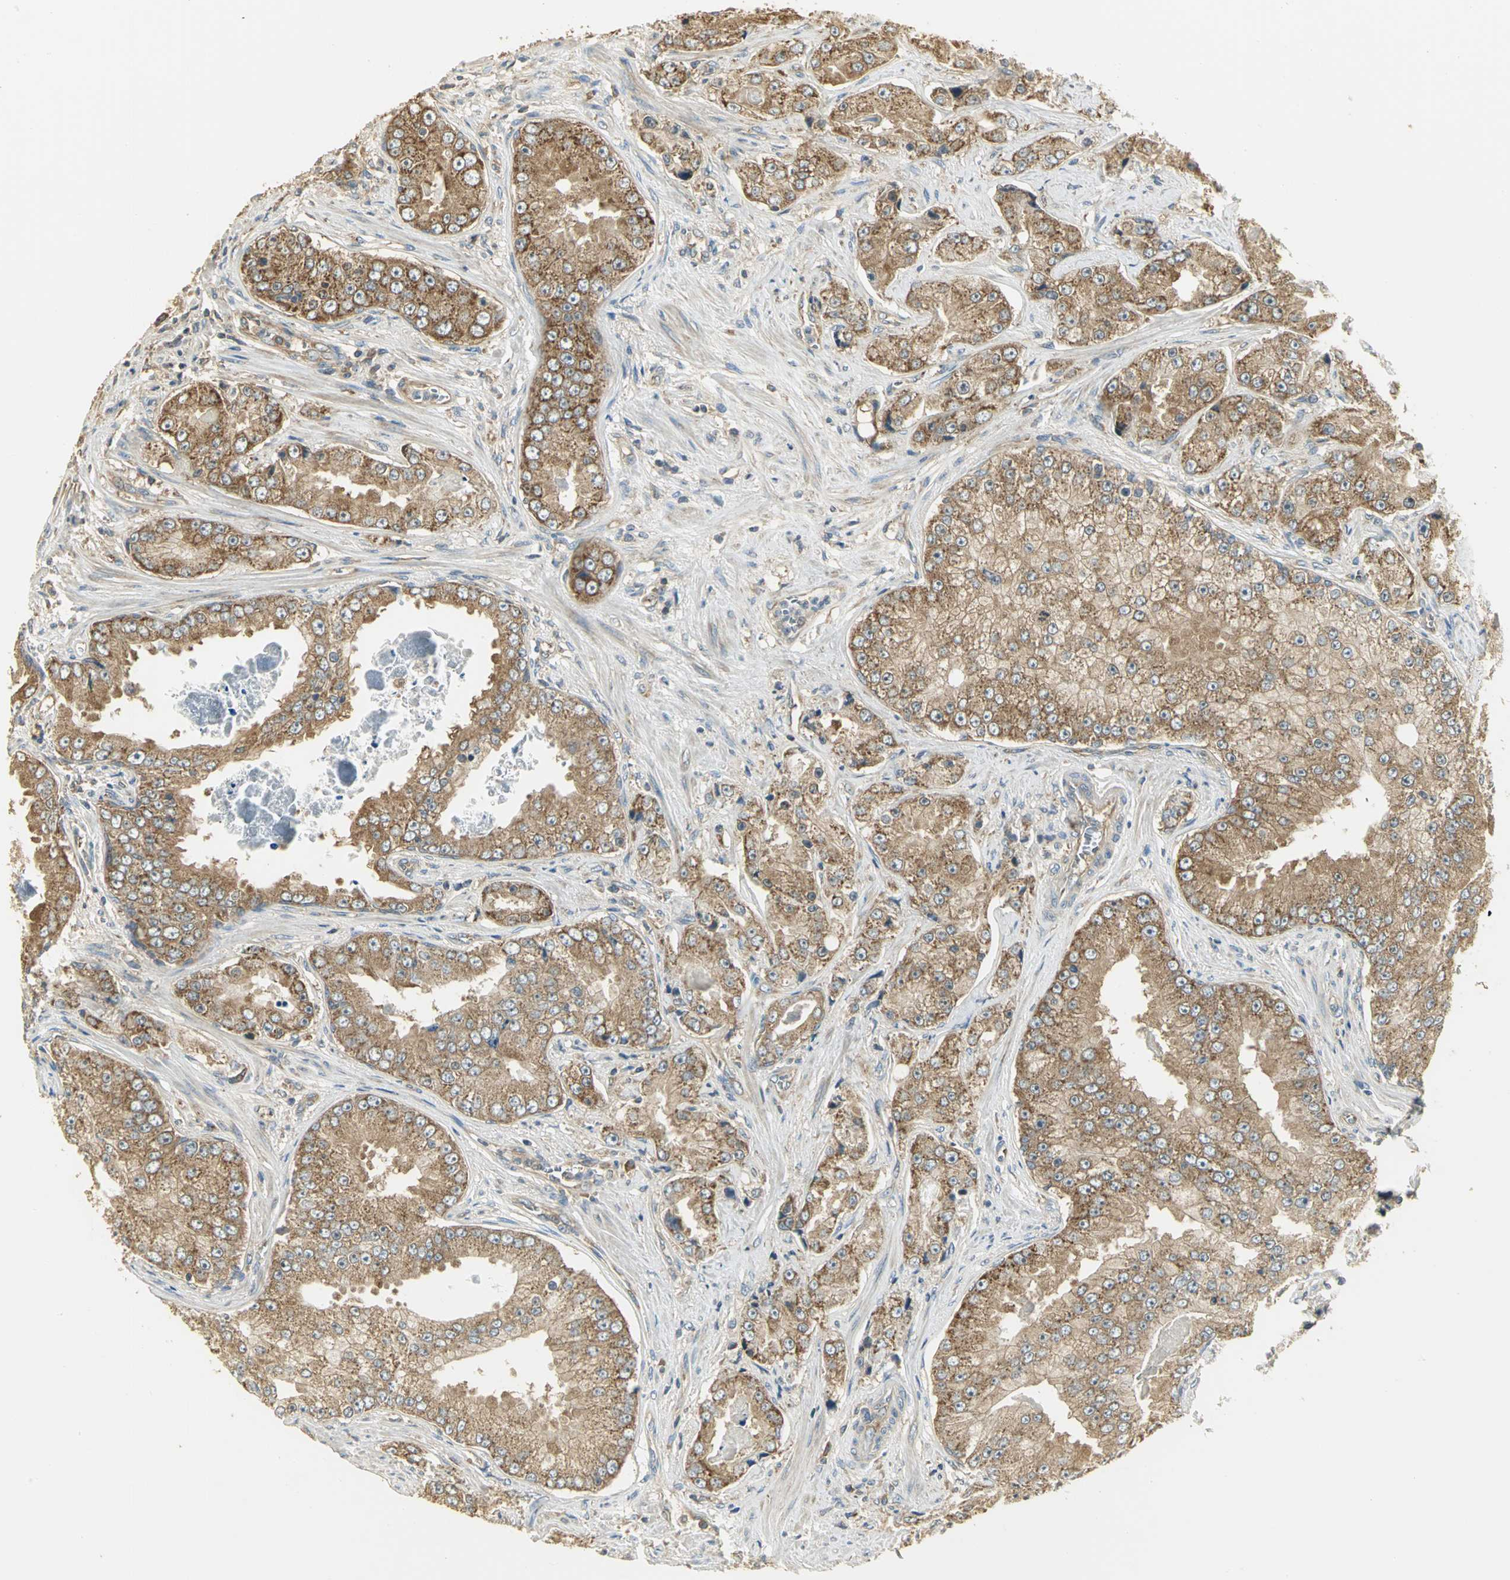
{"staining": {"intensity": "moderate", "quantity": ">75%", "location": "cytoplasmic/membranous"}, "tissue": "prostate cancer", "cell_type": "Tumor cells", "image_type": "cancer", "snomed": [{"axis": "morphology", "description": "Adenocarcinoma, High grade"}, {"axis": "topography", "description": "Prostate"}], "caption": "Immunohistochemical staining of adenocarcinoma (high-grade) (prostate) displays medium levels of moderate cytoplasmic/membranous staining in about >75% of tumor cells.", "gene": "RARS1", "patient": {"sex": "male", "age": 73}}